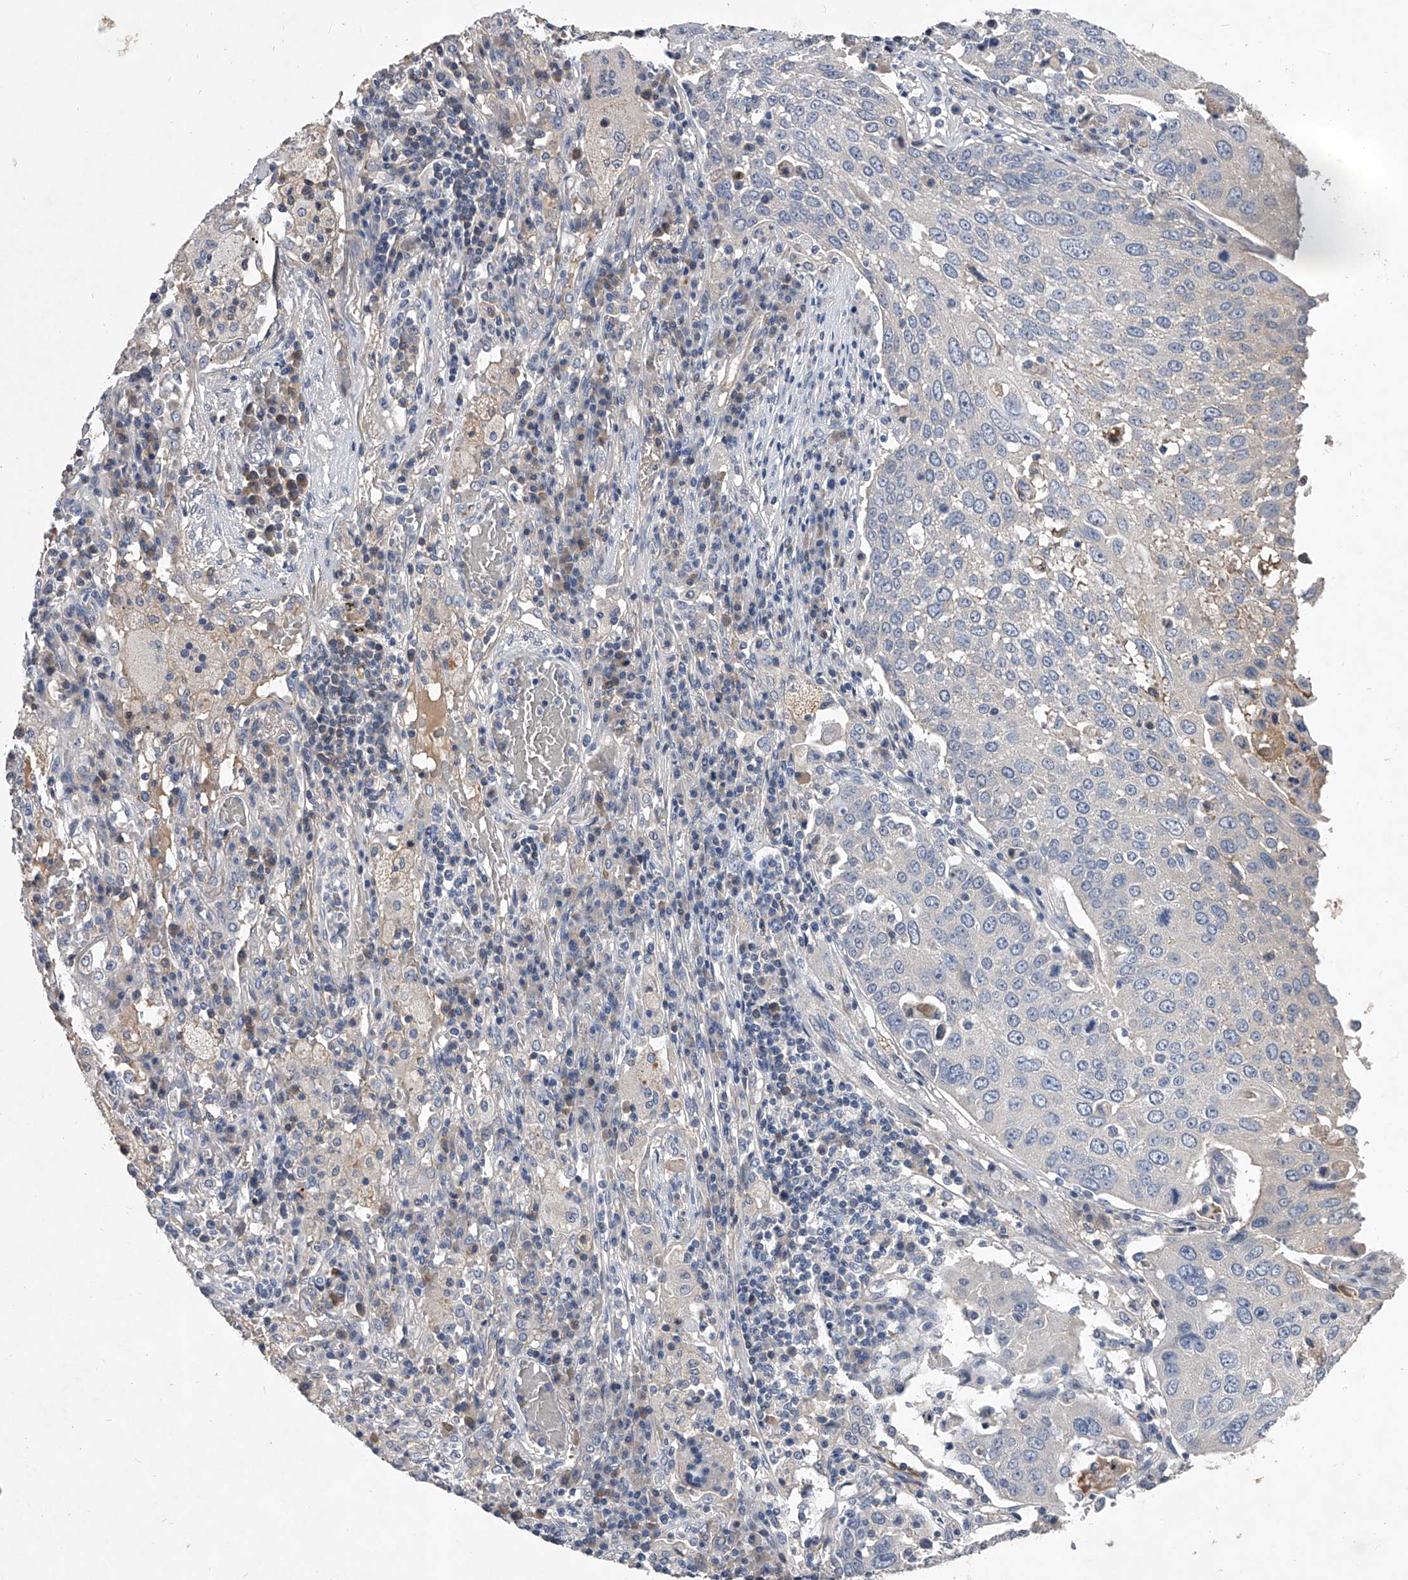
{"staining": {"intensity": "negative", "quantity": "none", "location": "none"}, "tissue": "lung cancer", "cell_type": "Tumor cells", "image_type": "cancer", "snomed": [{"axis": "morphology", "description": "Squamous cell carcinoma, NOS"}, {"axis": "topography", "description": "Lung"}], "caption": "DAB (3,3'-diaminobenzidine) immunohistochemical staining of human squamous cell carcinoma (lung) shows no significant staining in tumor cells. The staining is performed using DAB brown chromogen with nuclei counter-stained in using hematoxylin.", "gene": "C5", "patient": {"sex": "male", "age": 65}}